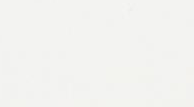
{"staining": {"intensity": "negative", "quantity": "none", "location": "none"}, "tissue": "fallopian tube", "cell_type": "Glandular cells", "image_type": "normal", "snomed": [{"axis": "morphology", "description": "Normal tissue, NOS"}, {"axis": "topography", "description": "Fallopian tube"}, {"axis": "topography", "description": "Ovary"}], "caption": "An immunohistochemistry (IHC) photomicrograph of unremarkable fallopian tube is shown. There is no staining in glandular cells of fallopian tube.", "gene": "TNFRSF13C", "patient": {"sex": "female", "age": 69}}